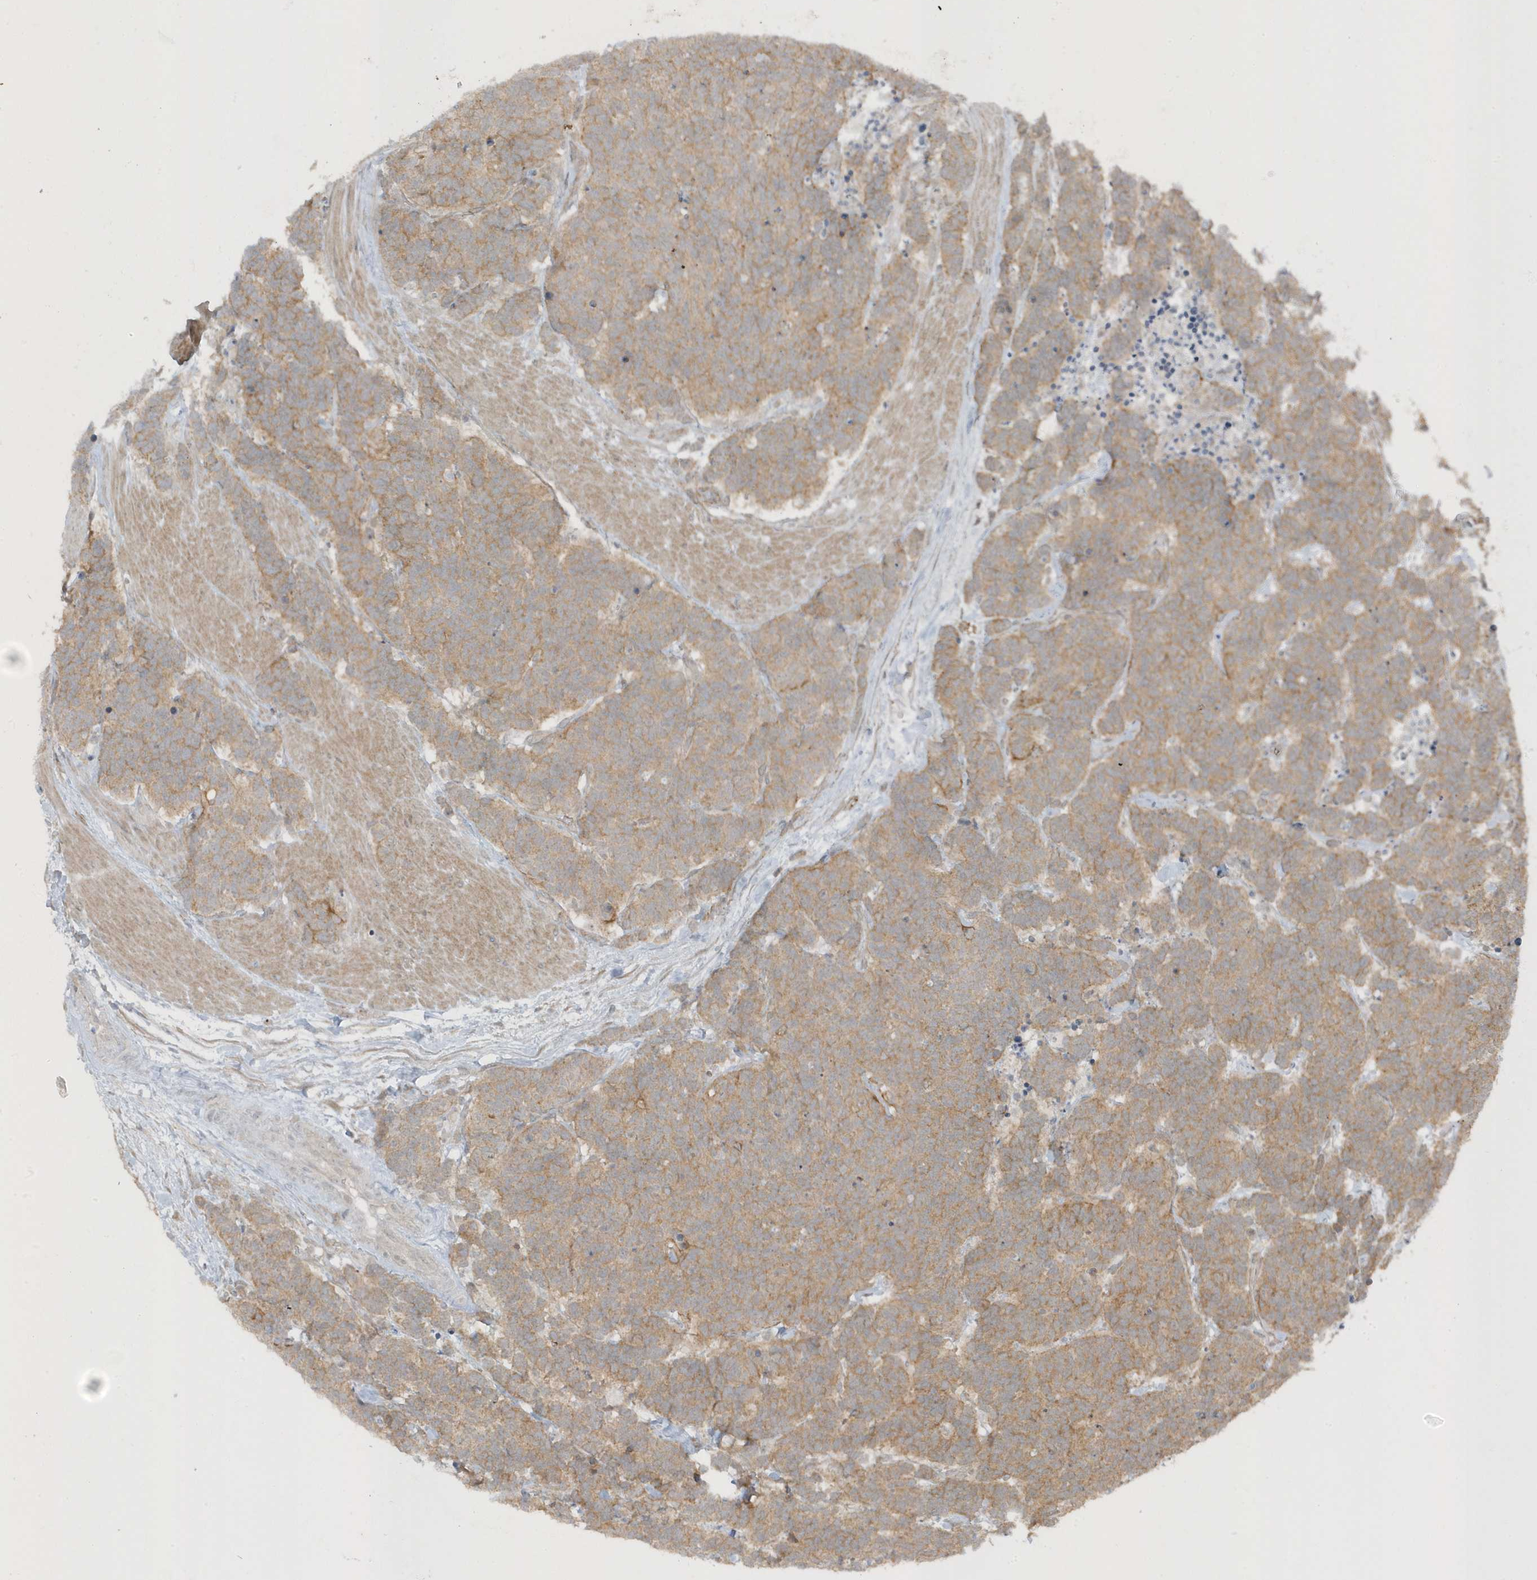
{"staining": {"intensity": "weak", "quantity": ">75%", "location": "cytoplasmic/membranous"}, "tissue": "carcinoid", "cell_type": "Tumor cells", "image_type": "cancer", "snomed": [{"axis": "morphology", "description": "Carcinoma, NOS"}, {"axis": "morphology", "description": "Carcinoid, malignant, NOS"}, {"axis": "topography", "description": "Urinary bladder"}], "caption": "Carcinoid stained with a brown dye reveals weak cytoplasmic/membranous positive positivity in about >75% of tumor cells.", "gene": "PARD3B", "patient": {"sex": "male", "age": 57}}